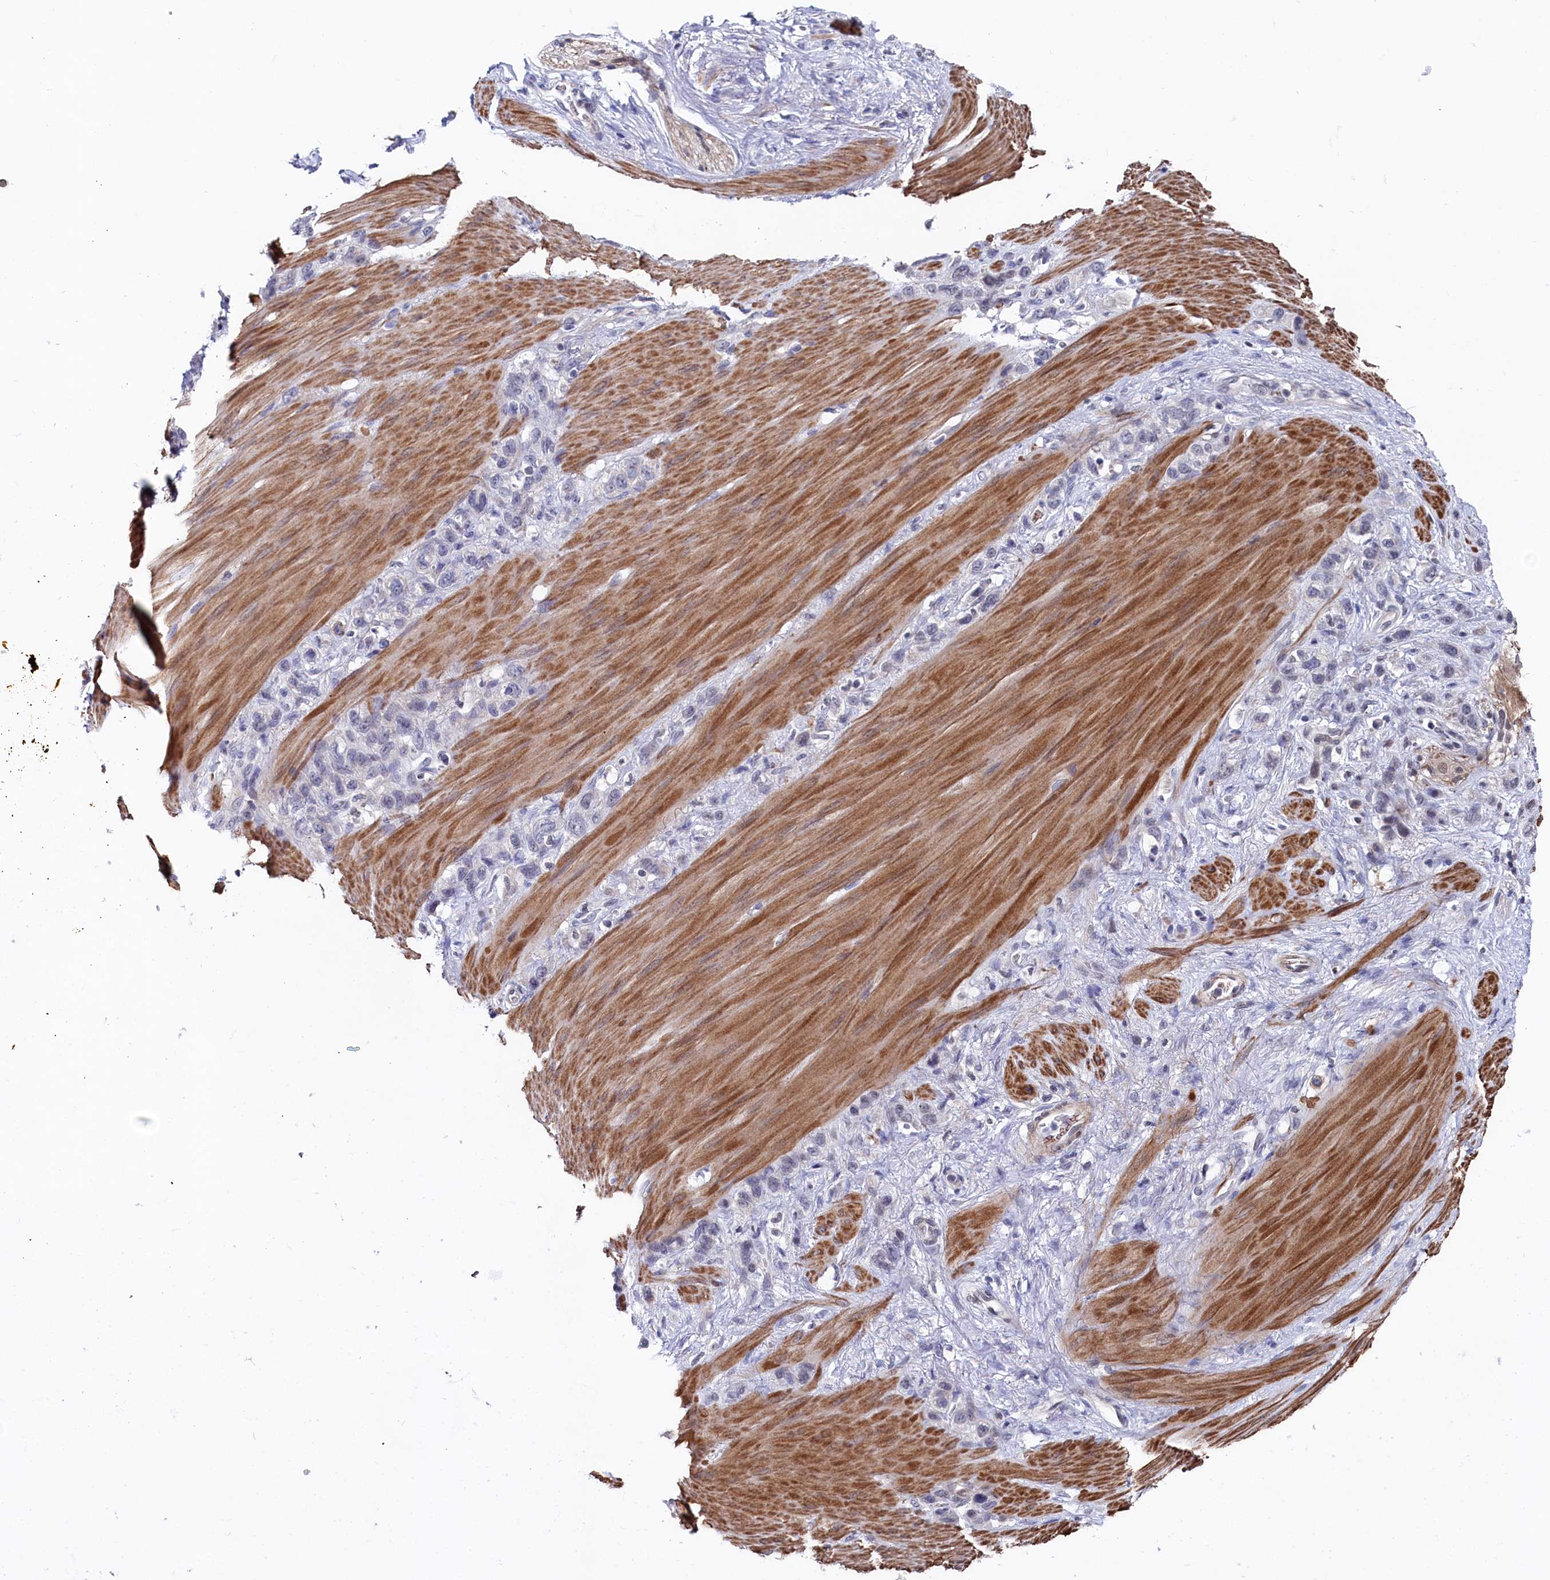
{"staining": {"intensity": "negative", "quantity": "none", "location": "none"}, "tissue": "stomach cancer", "cell_type": "Tumor cells", "image_type": "cancer", "snomed": [{"axis": "morphology", "description": "Adenocarcinoma, NOS"}, {"axis": "morphology", "description": "Adenocarcinoma, High grade"}, {"axis": "topography", "description": "Stomach, upper"}, {"axis": "topography", "description": "Stomach, lower"}], "caption": "Immunohistochemistry (IHC) histopathology image of neoplastic tissue: human stomach high-grade adenocarcinoma stained with DAB (3,3'-diaminobenzidine) demonstrates no significant protein expression in tumor cells. (Brightfield microscopy of DAB immunohistochemistry at high magnification).", "gene": "TIGD4", "patient": {"sex": "female", "age": 65}}